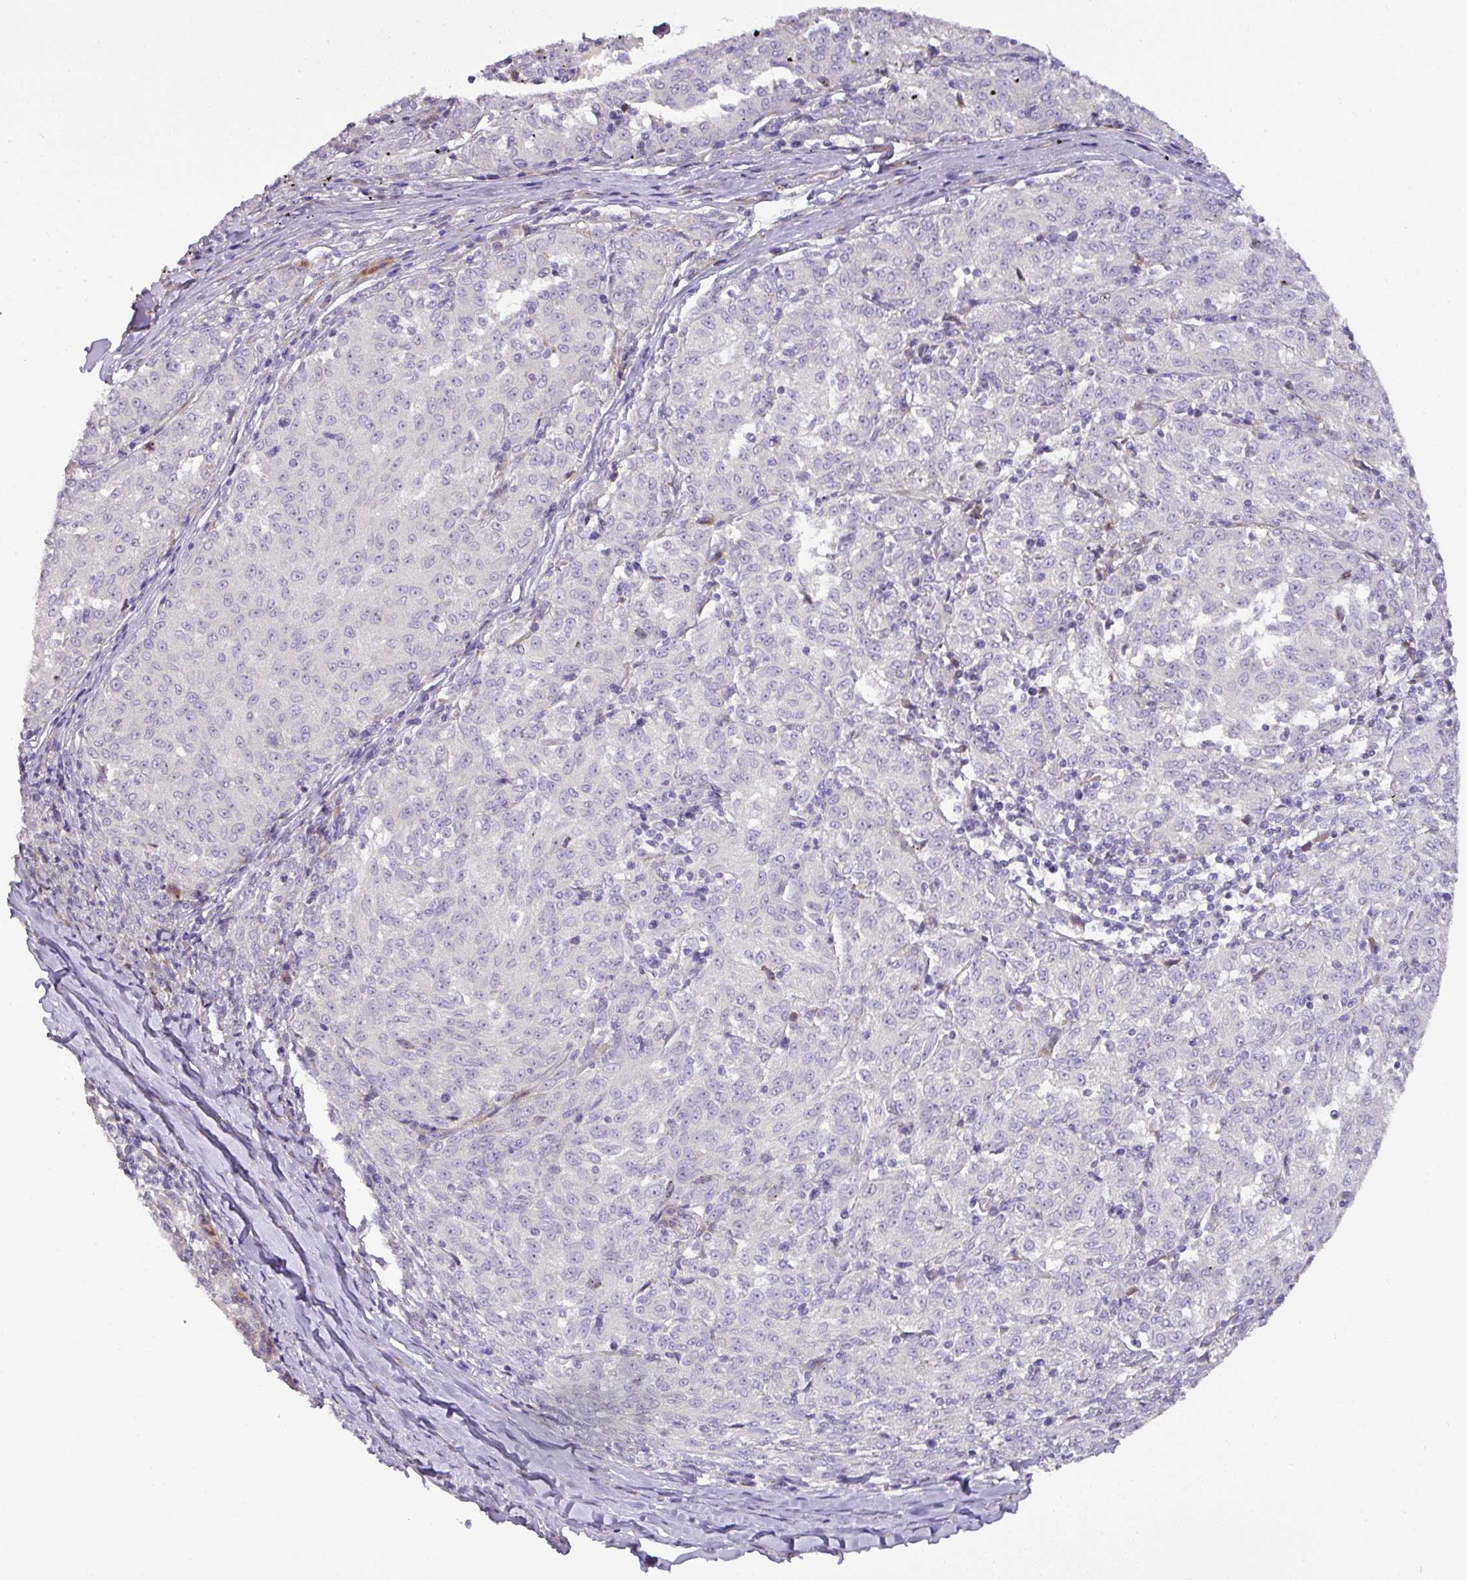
{"staining": {"intensity": "negative", "quantity": "none", "location": "none"}, "tissue": "melanoma", "cell_type": "Tumor cells", "image_type": "cancer", "snomed": [{"axis": "morphology", "description": "Malignant melanoma, NOS"}, {"axis": "topography", "description": "Skin"}], "caption": "The IHC histopathology image has no significant staining in tumor cells of malignant melanoma tissue.", "gene": "ATP6V1F", "patient": {"sex": "female", "age": 72}}